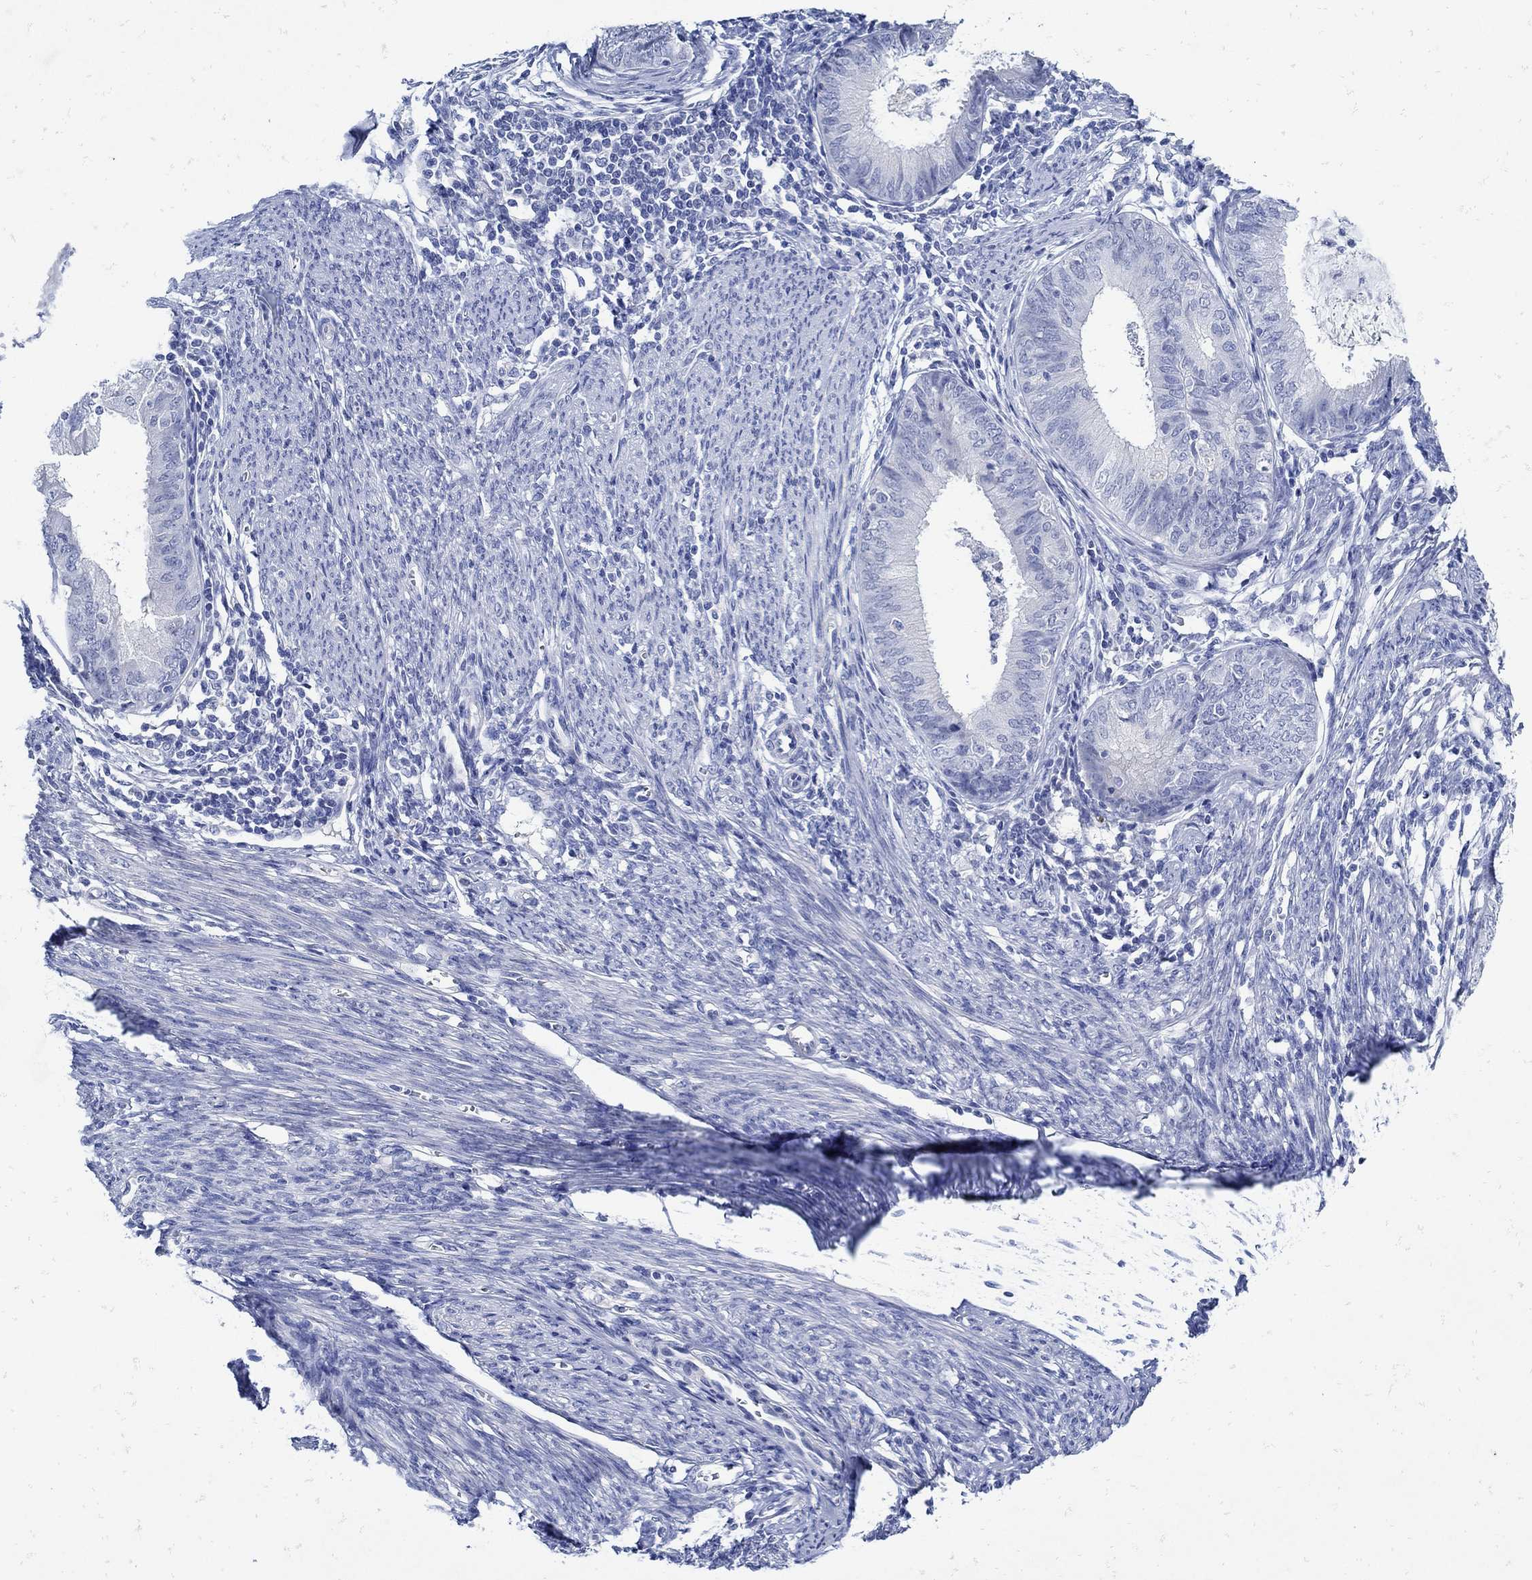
{"staining": {"intensity": "negative", "quantity": "none", "location": "none"}, "tissue": "endometrial cancer", "cell_type": "Tumor cells", "image_type": "cancer", "snomed": [{"axis": "morphology", "description": "Adenocarcinoma, NOS"}, {"axis": "topography", "description": "Endometrium"}], "caption": "This is a photomicrograph of immunohistochemistry staining of adenocarcinoma (endometrial), which shows no staining in tumor cells.", "gene": "NOS1", "patient": {"sex": "female", "age": 57}}